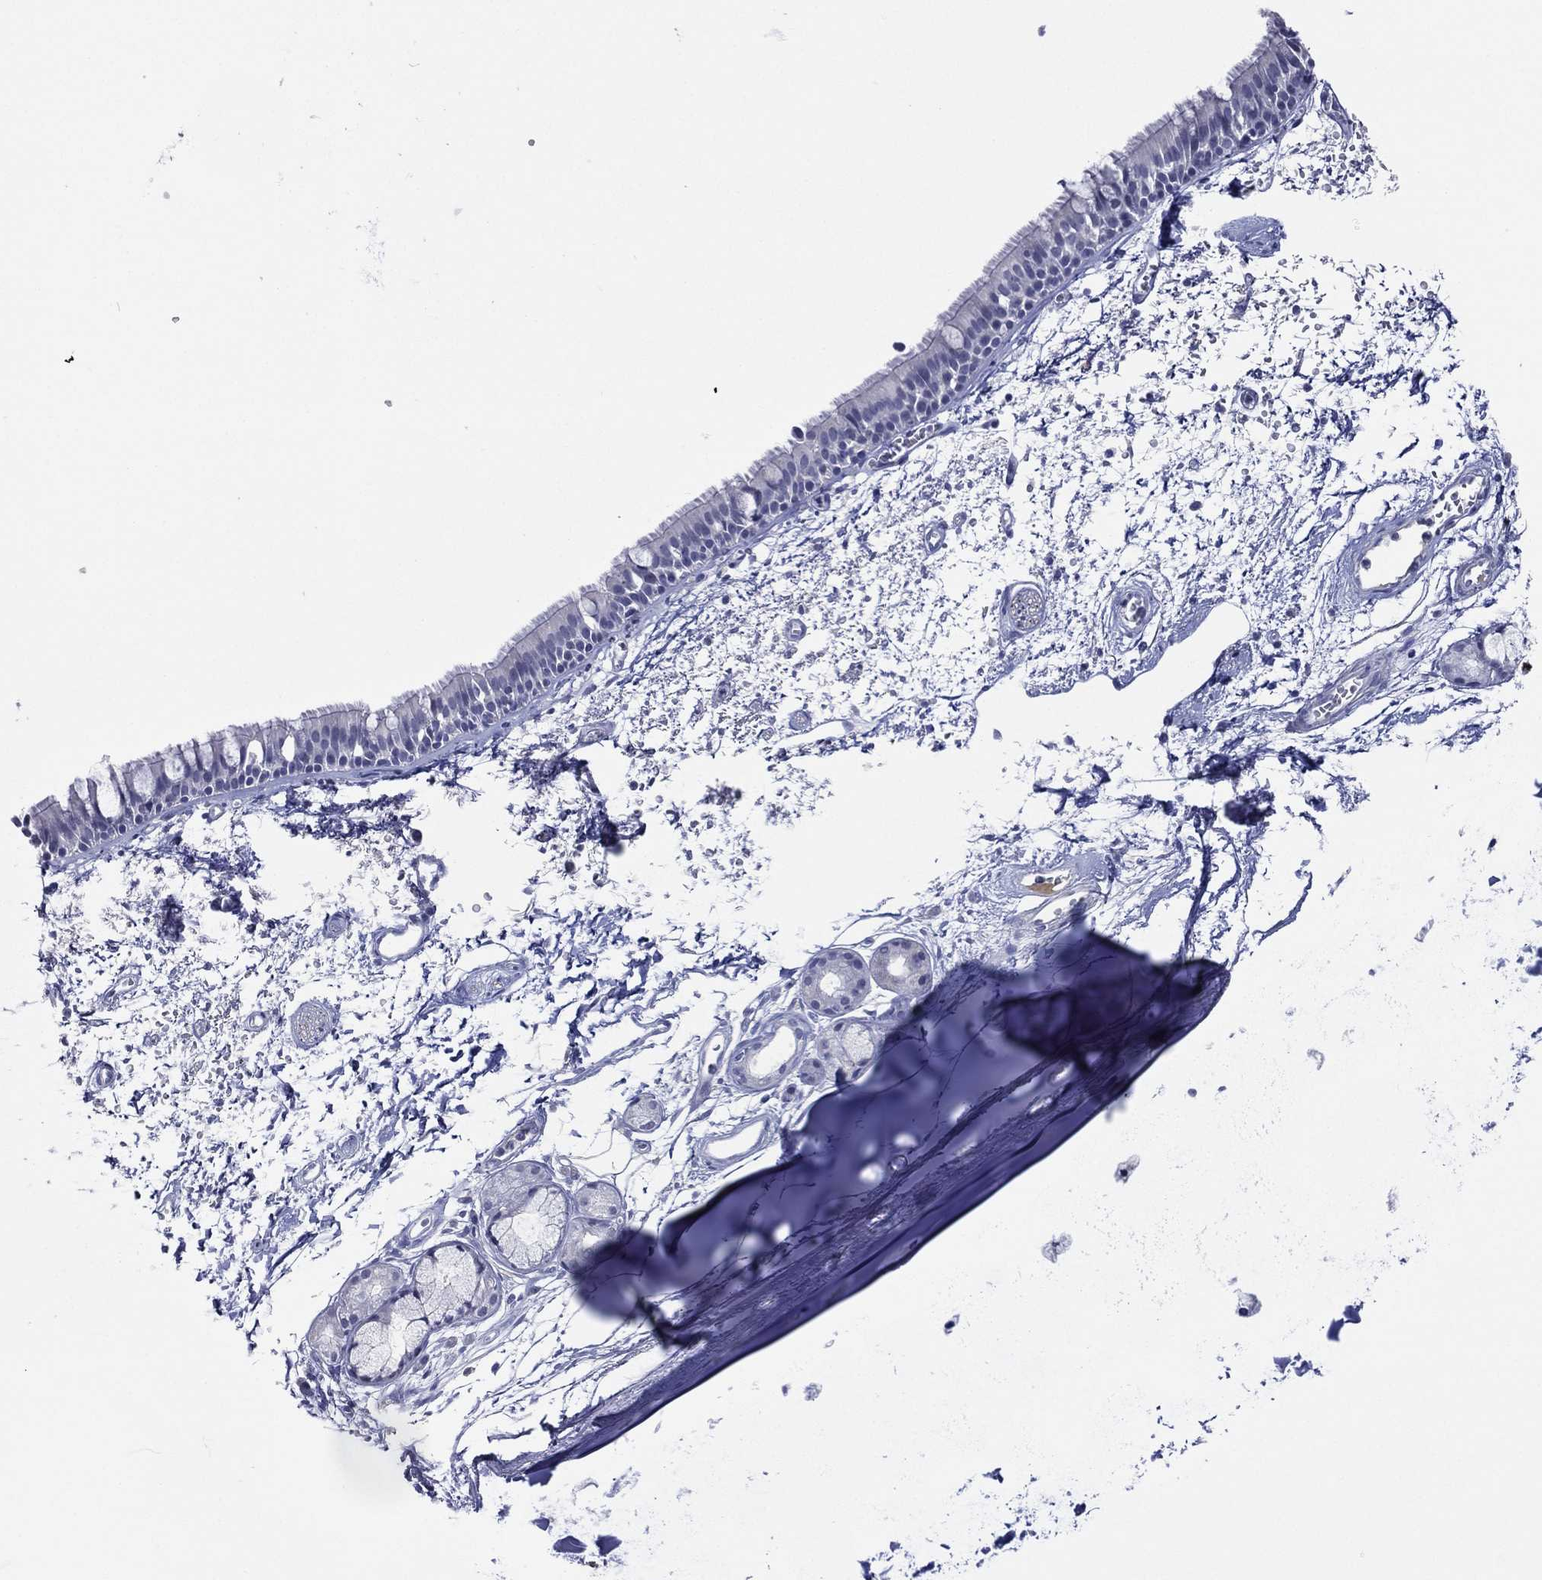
{"staining": {"intensity": "negative", "quantity": "none", "location": "none"}, "tissue": "bronchus", "cell_type": "Respiratory epithelial cells", "image_type": "normal", "snomed": [{"axis": "morphology", "description": "Normal tissue, NOS"}, {"axis": "topography", "description": "Cartilage tissue"}, {"axis": "topography", "description": "Bronchus"}], "caption": "Respiratory epithelial cells show no significant positivity in unremarkable bronchus. The staining was performed using DAB (3,3'-diaminobenzidine) to visualize the protein expression in brown, while the nuclei were stained in blue with hematoxylin (Magnification: 20x).", "gene": "SLC13A4", "patient": {"sex": "male", "age": 66}}